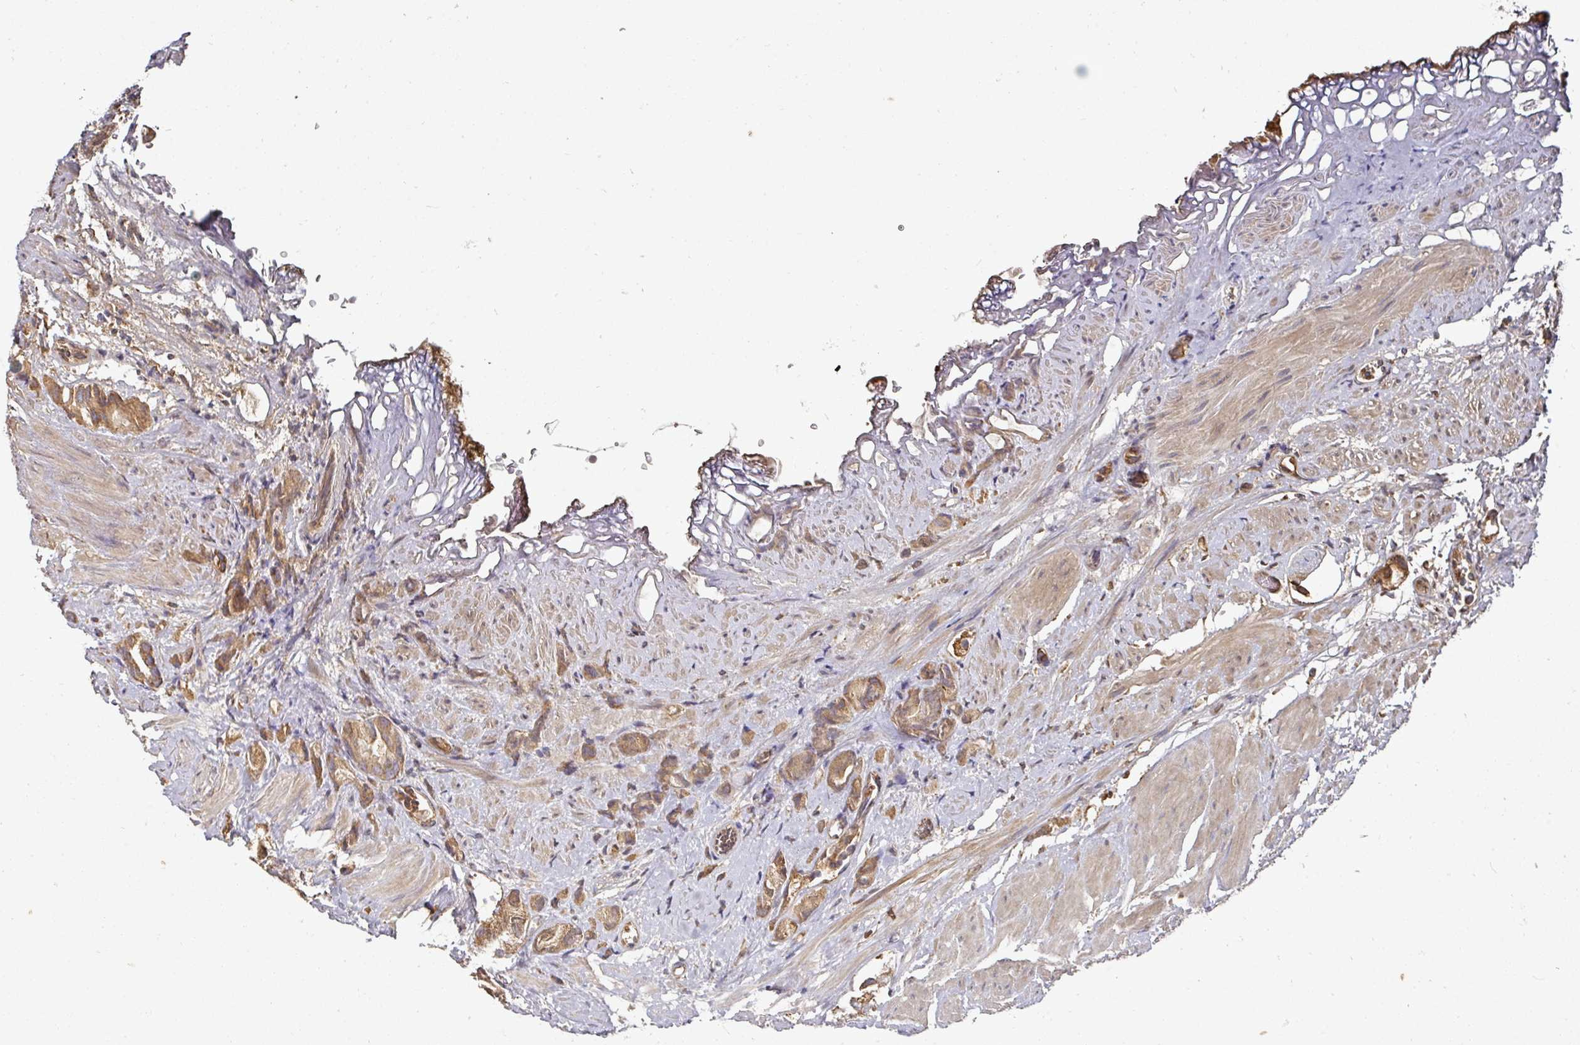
{"staining": {"intensity": "moderate", "quantity": ">75%", "location": "cytoplasmic/membranous"}, "tissue": "prostate cancer", "cell_type": "Tumor cells", "image_type": "cancer", "snomed": [{"axis": "morphology", "description": "Adenocarcinoma, High grade"}, {"axis": "topography", "description": "Prostate"}], "caption": "High-magnification brightfield microscopy of adenocarcinoma (high-grade) (prostate) stained with DAB (3,3'-diaminobenzidine) (brown) and counterstained with hematoxylin (blue). tumor cells exhibit moderate cytoplasmic/membranous positivity is present in about>75% of cells. (Stains: DAB (3,3'-diaminobenzidine) in brown, nuclei in blue, Microscopy: brightfield microscopy at high magnification).", "gene": "CEP95", "patient": {"sex": "male", "age": 82}}